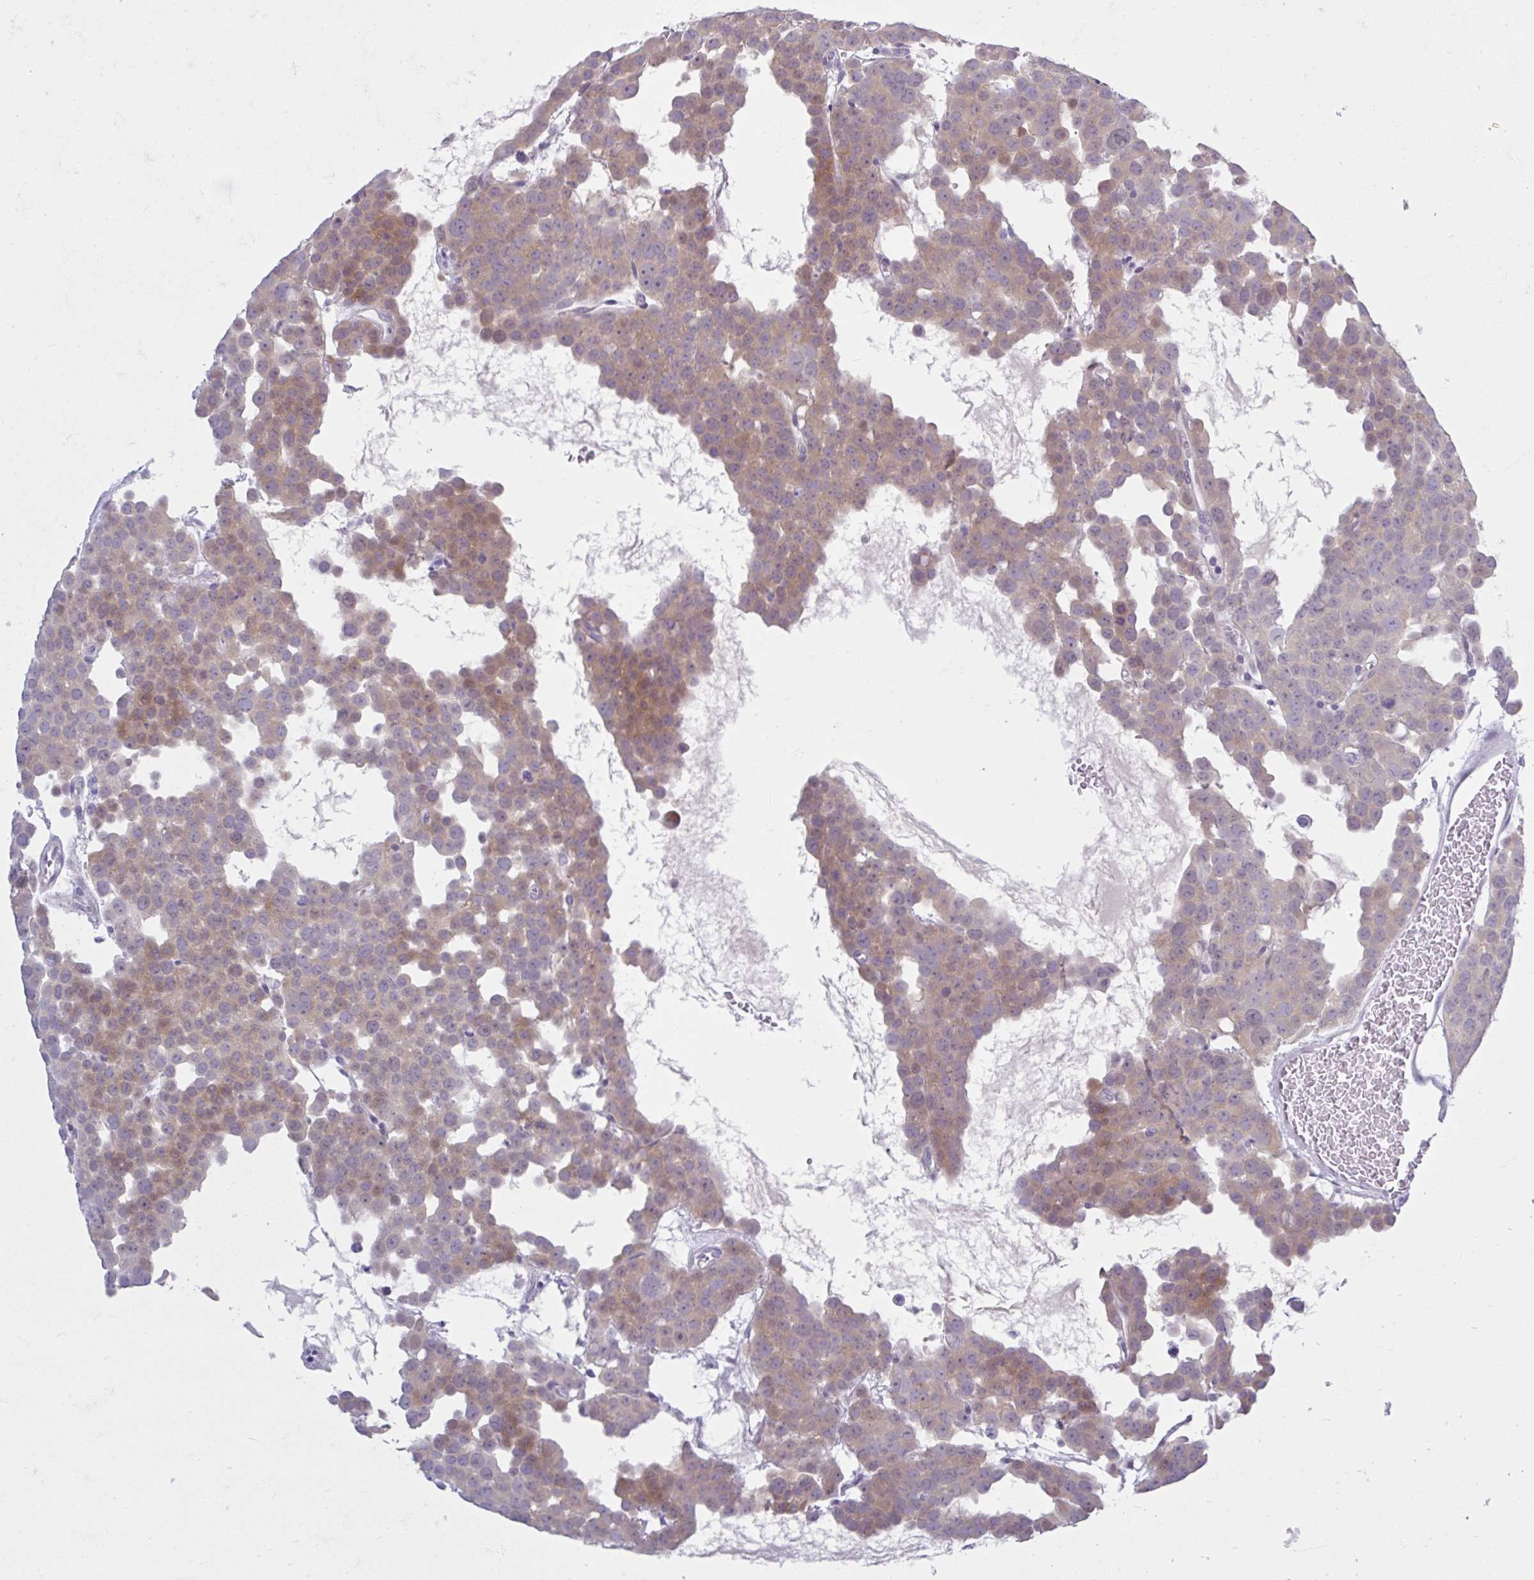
{"staining": {"intensity": "moderate", "quantity": ">75%", "location": "cytoplasmic/membranous"}, "tissue": "testis cancer", "cell_type": "Tumor cells", "image_type": "cancer", "snomed": [{"axis": "morphology", "description": "Seminoma, NOS"}, {"axis": "topography", "description": "Testis"}], "caption": "Immunohistochemical staining of human testis cancer (seminoma) exhibits medium levels of moderate cytoplasmic/membranous protein staining in about >75% of tumor cells.", "gene": "FAM153A", "patient": {"sex": "male", "age": 71}}